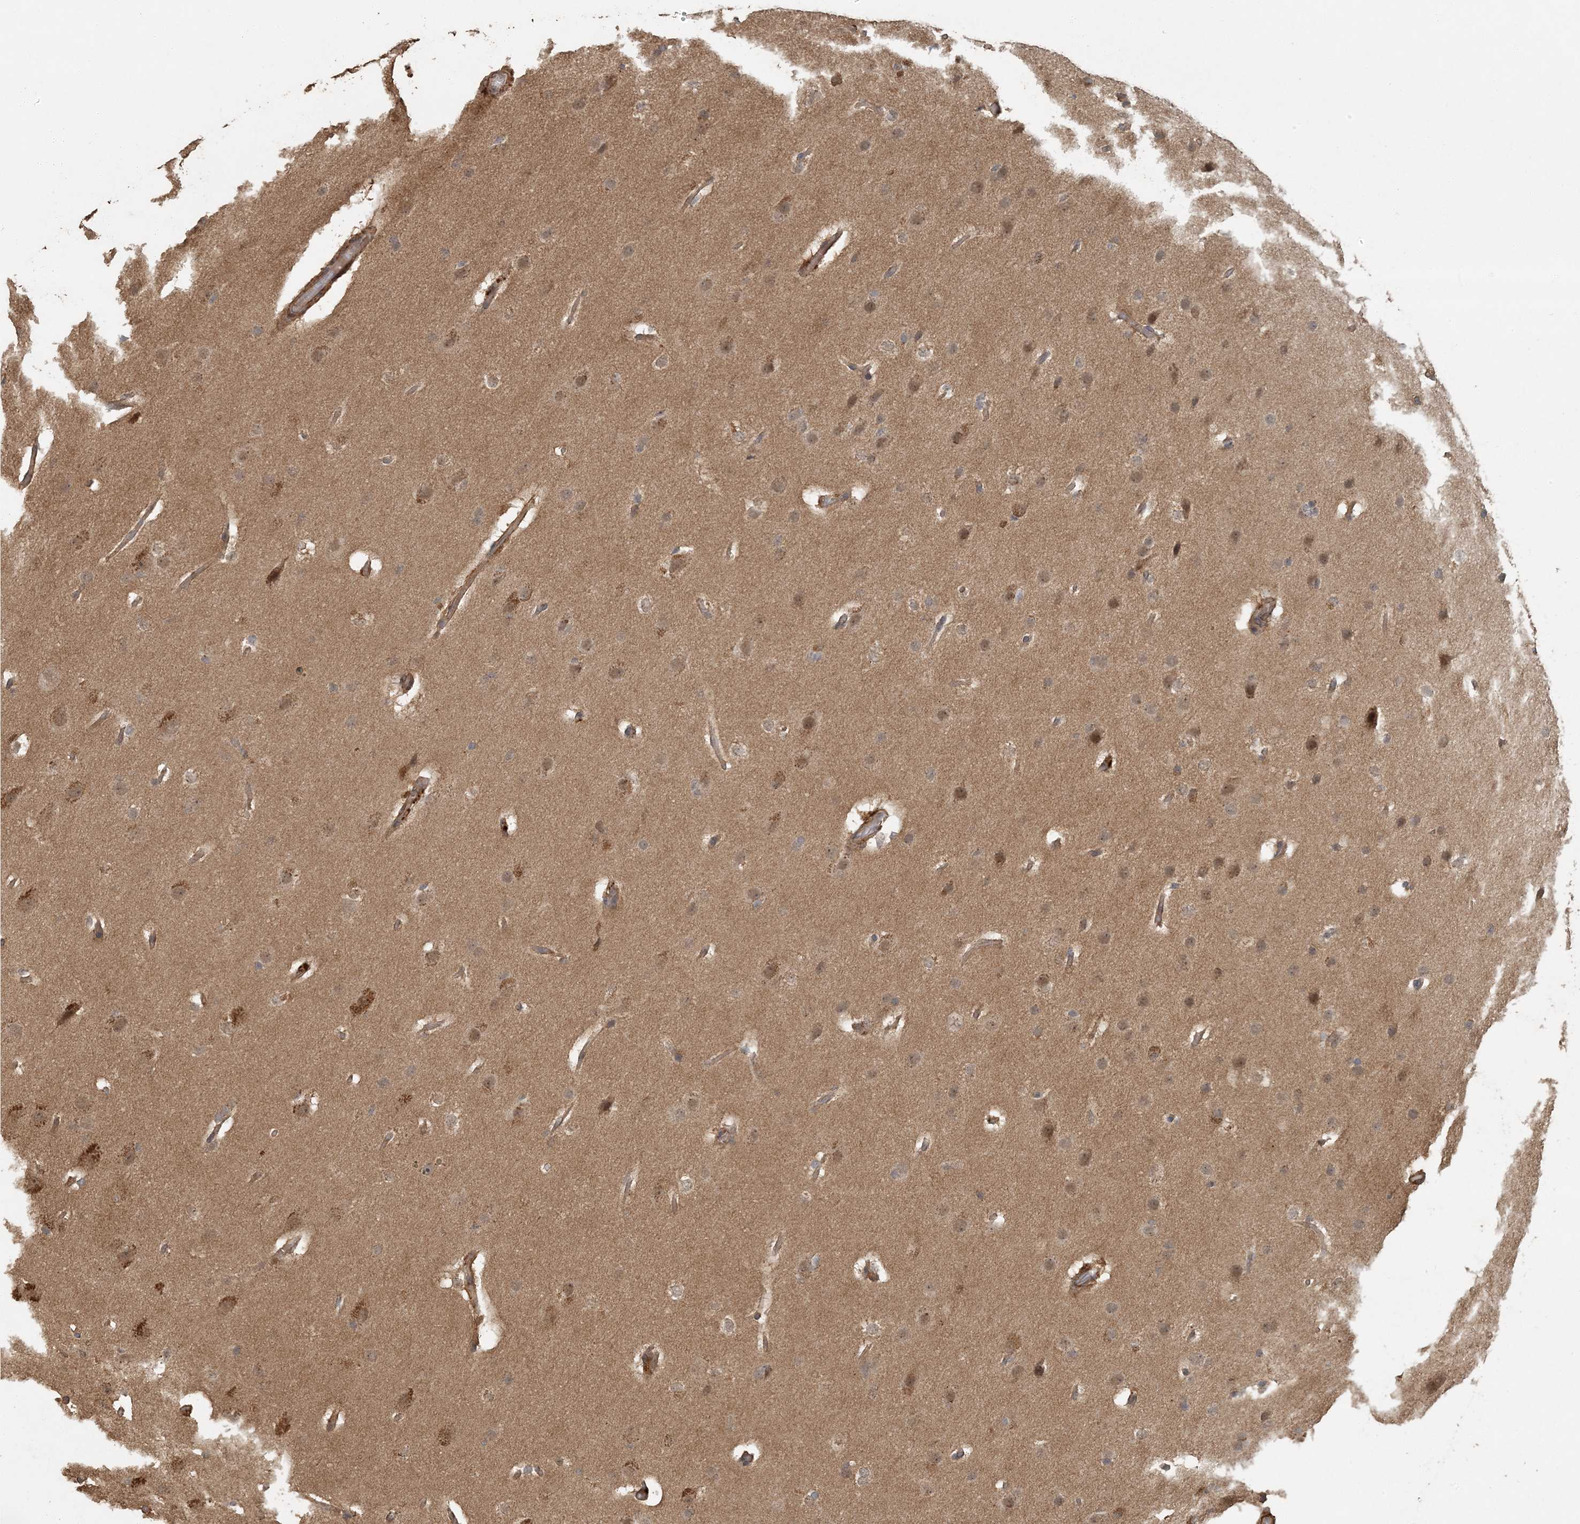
{"staining": {"intensity": "weak", "quantity": ">75%", "location": "cytoplasmic/membranous"}, "tissue": "glioma", "cell_type": "Tumor cells", "image_type": "cancer", "snomed": [{"axis": "morphology", "description": "Glioma, malignant, Low grade"}, {"axis": "topography", "description": "Brain"}], "caption": "Tumor cells display weak cytoplasmic/membranous expression in about >75% of cells in malignant glioma (low-grade). (DAB IHC with brightfield microscopy, high magnification).", "gene": "AK9", "patient": {"sex": "female", "age": 37}}